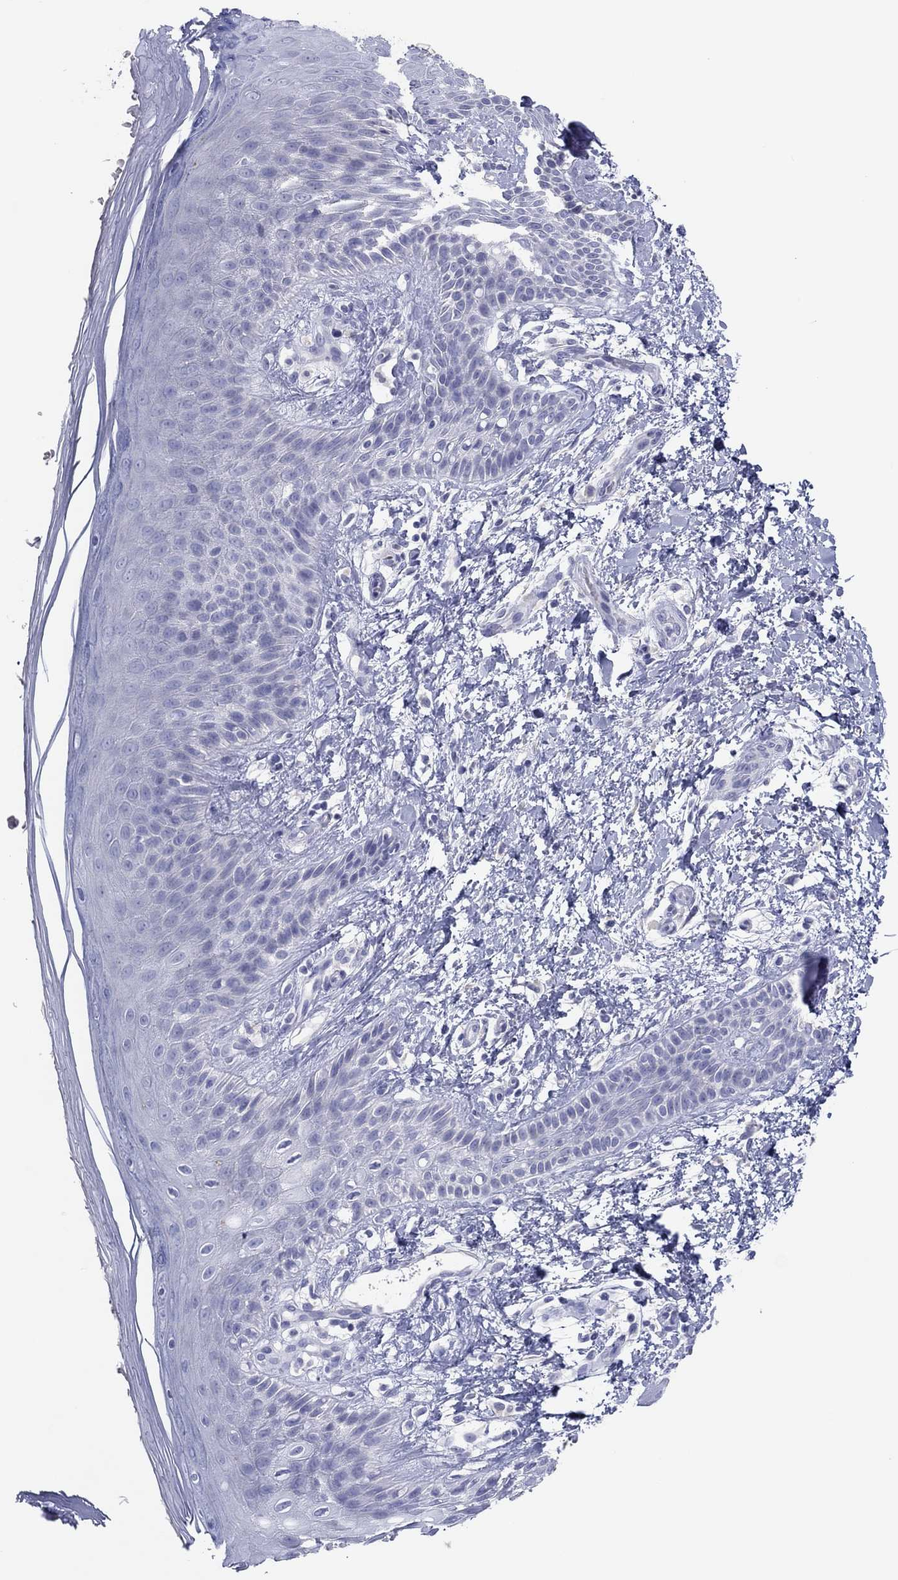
{"staining": {"intensity": "negative", "quantity": "none", "location": "none"}, "tissue": "skin", "cell_type": "Epidermal cells", "image_type": "normal", "snomed": [{"axis": "morphology", "description": "Normal tissue, NOS"}, {"axis": "topography", "description": "Anal"}], "caption": "The immunohistochemistry photomicrograph has no significant expression in epidermal cells of skin. The staining was performed using DAB to visualize the protein expression in brown, while the nuclei were stained in blue with hematoxylin (Magnification: 20x).", "gene": "CPNE6", "patient": {"sex": "male", "age": 36}}